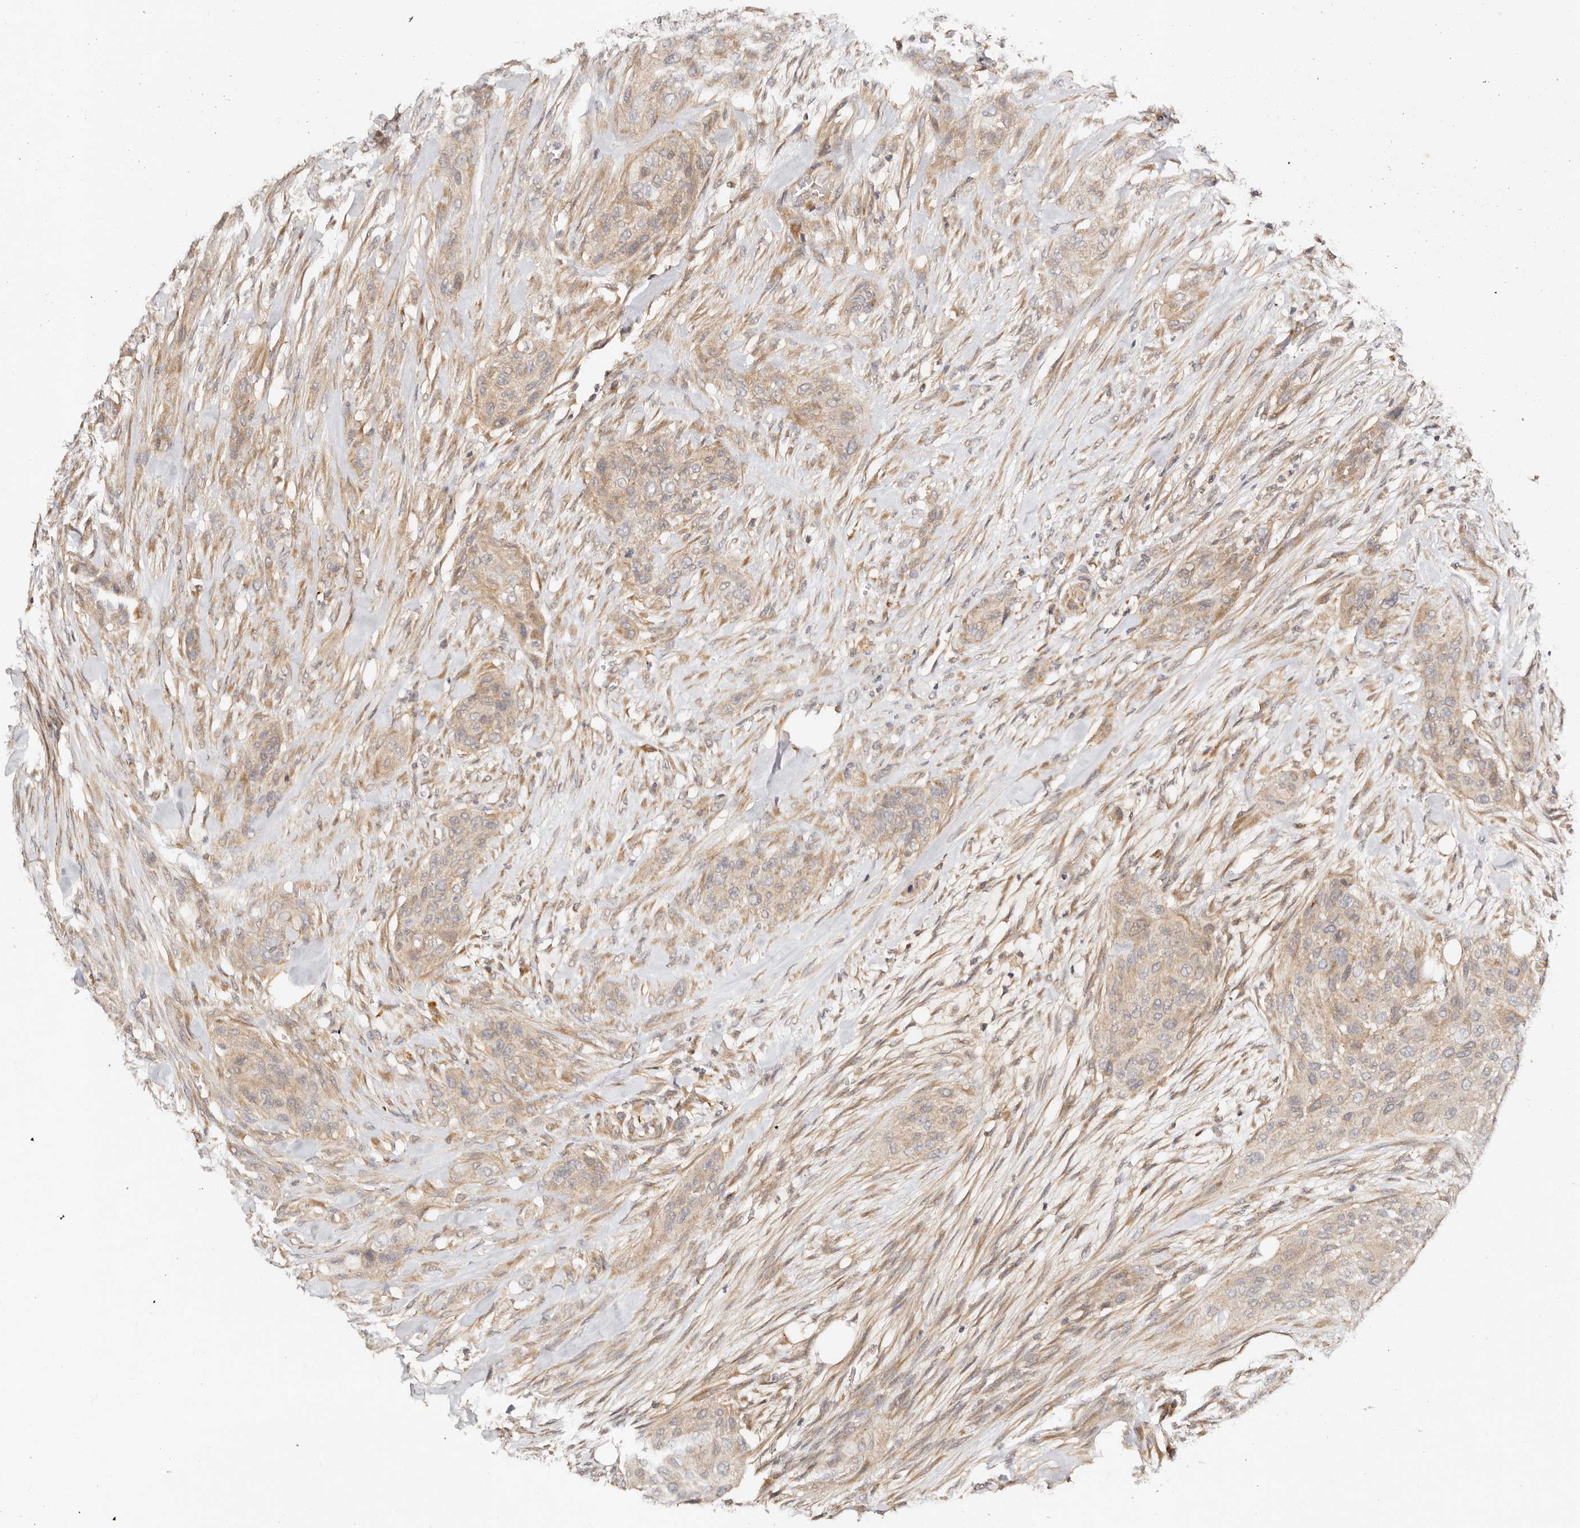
{"staining": {"intensity": "weak", "quantity": ">75%", "location": "cytoplasmic/membranous"}, "tissue": "urothelial cancer", "cell_type": "Tumor cells", "image_type": "cancer", "snomed": [{"axis": "morphology", "description": "Urothelial carcinoma, High grade"}, {"axis": "topography", "description": "Urinary bladder"}], "caption": "This is an image of IHC staining of high-grade urothelial carcinoma, which shows weak expression in the cytoplasmic/membranous of tumor cells.", "gene": "DENND11", "patient": {"sex": "male", "age": 35}}